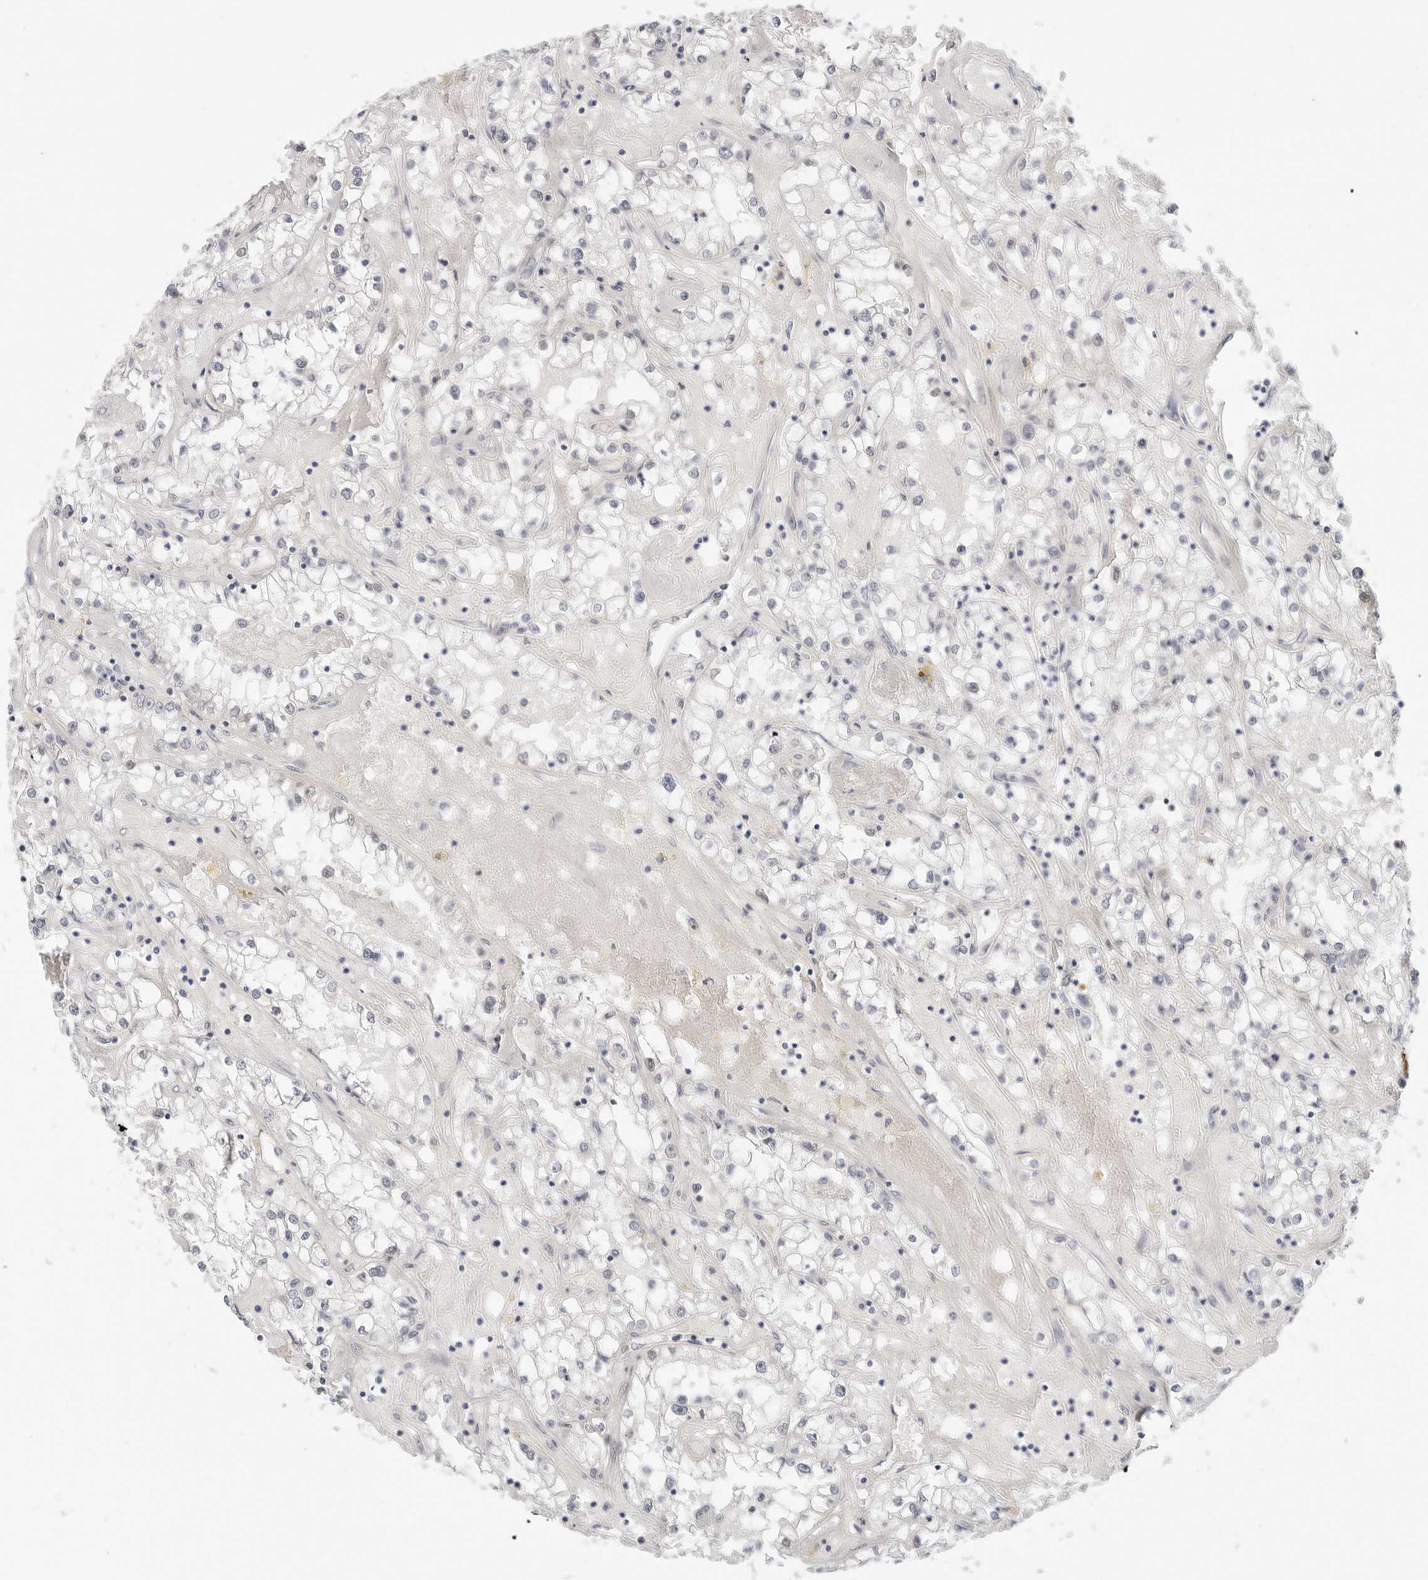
{"staining": {"intensity": "negative", "quantity": "none", "location": "none"}, "tissue": "renal cancer", "cell_type": "Tumor cells", "image_type": "cancer", "snomed": [{"axis": "morphology", "description": "Adenocarcinoma, NOS"}, {"axis": "topography", "description": "Kidney"}], "caption": "Protein analysis of renal cancer (adenocarcinoma) exhibits no significant staining in tumor cells.", "gene": "TSEN2", "patient": {"sex": "male", "age": 56}}